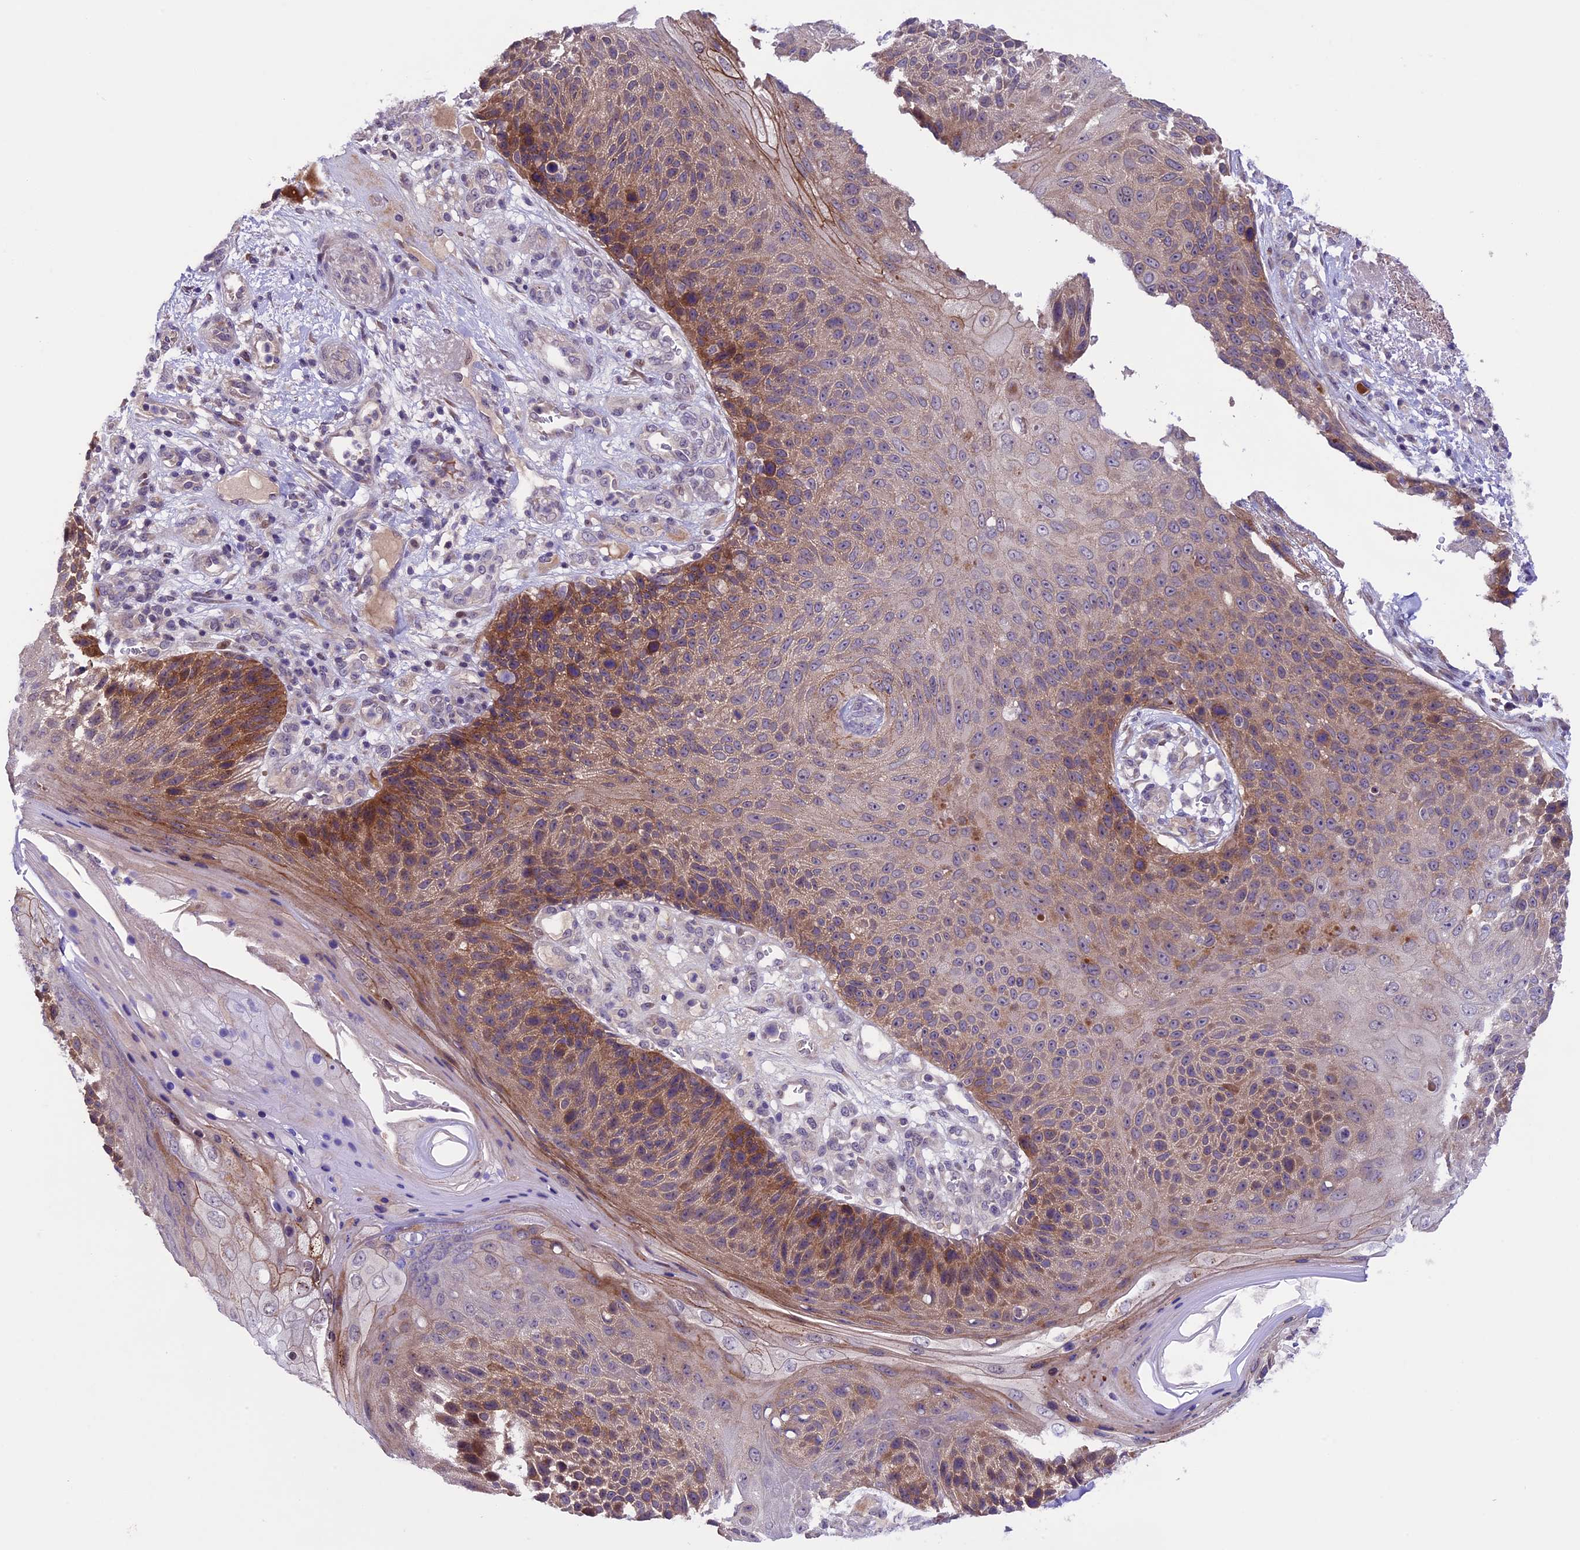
{"staining": {"intensity": "moderate", "quantity": ">75%", "location": "cytoplasmic/membranous"}, "tissue": "skin cancer", "cell_type": "Tumor cells", "image_type": "cancer", "snomed": [{"axis": "morphology", "description": "Squamous cell carcinoma, NOS"}, {"axis": "topography", "description": "Skin"}], "caption": "Skin cancer (squamous cell carcinoma) stained with immunohistochemistry displays moderate cytoplasmic/membranous positivity in about >75% of tumor cells. The staining was performed using DAB (3,3'-diaminobenzidine) to visualize the protein expression in brown, while the nuclei were stained in blue with hematoxylin (Magnification: 20x).", "gene": "XKR7", "patient": {"sex": "female", "age": 88}}